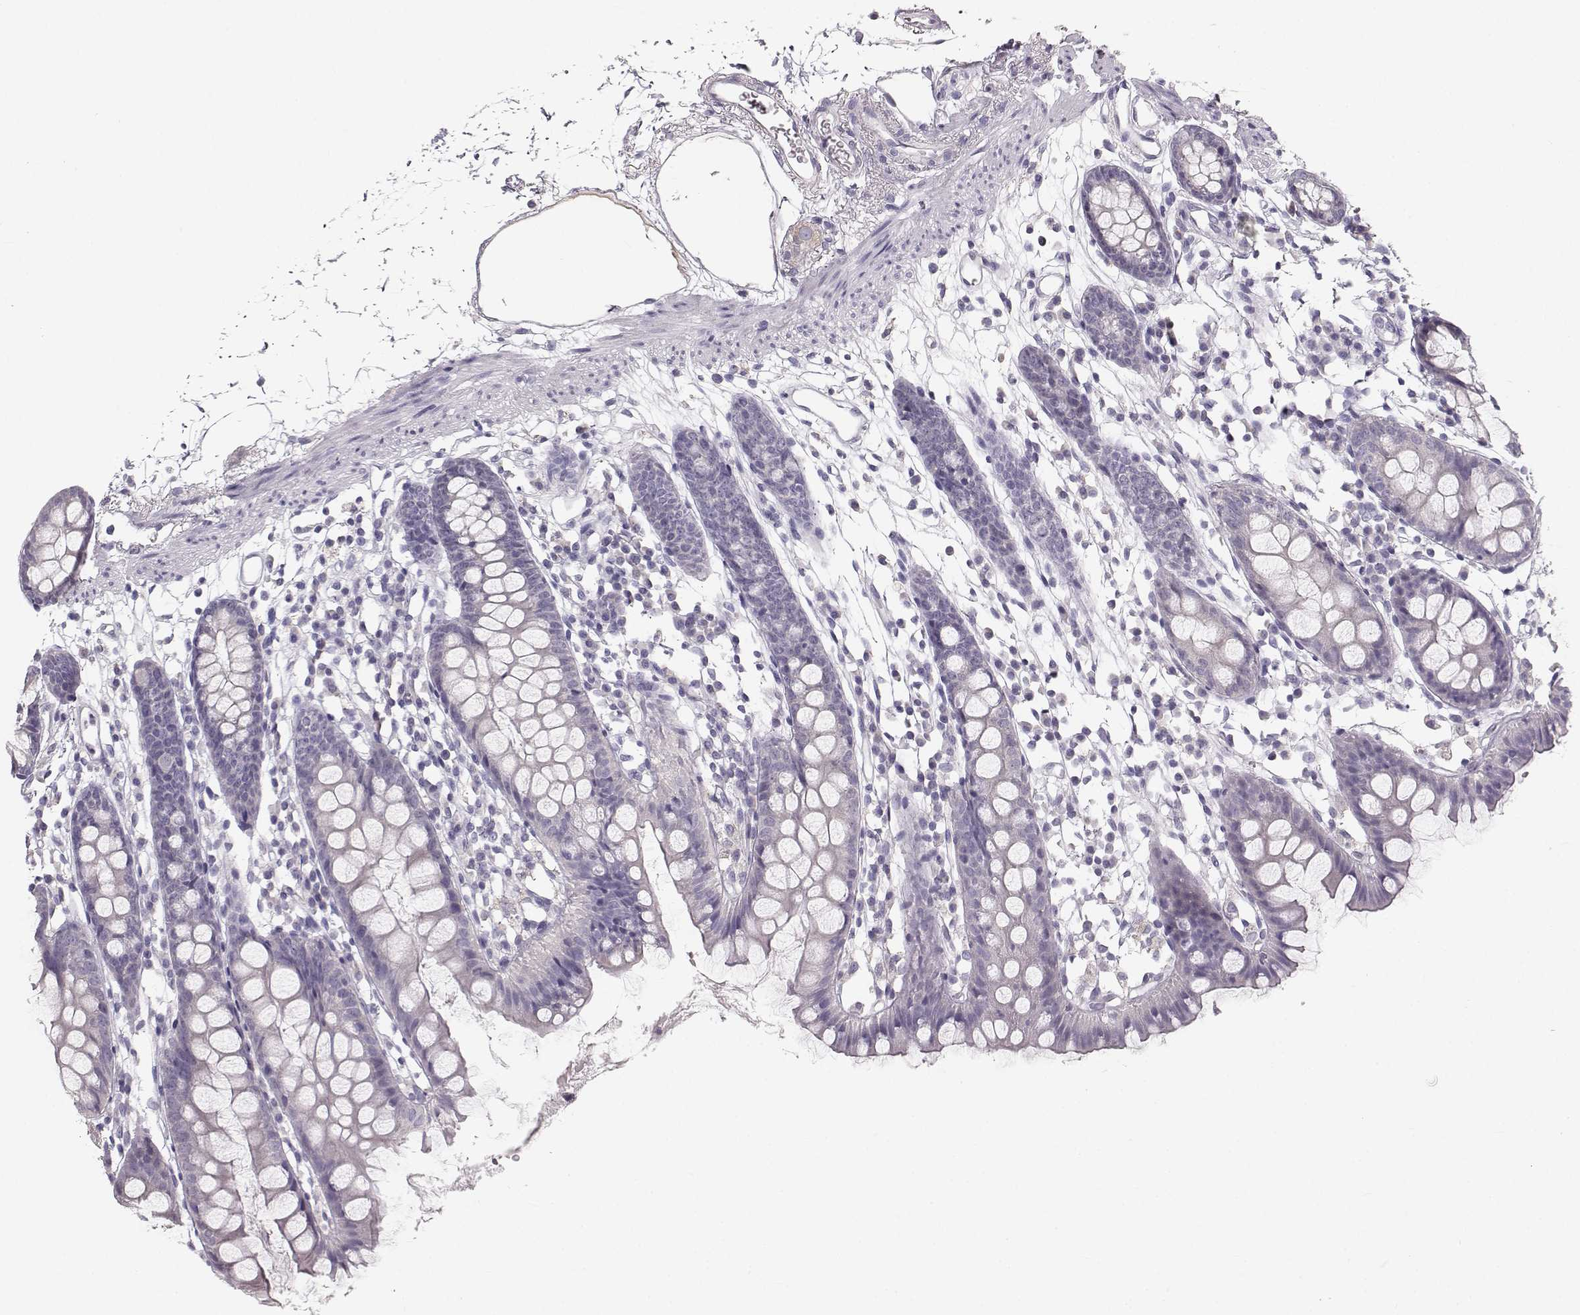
{"staining": {"intensity": "negative", "quantity": "none", "location": "none"}, "tissue": "colon", "cell_type": "Endothelial cells", "image_type": "normal", "snomed": [{"axis": "morphology", "description": "Normal tissue, NOS"}, {"axis": "topography", "description": "Colon"}], "caption": "The micrograph reveals no staining of endothelial cells in unremarkable colon.", "gene": "OIP5", "patient": {"sex": "male", "age": 47}}